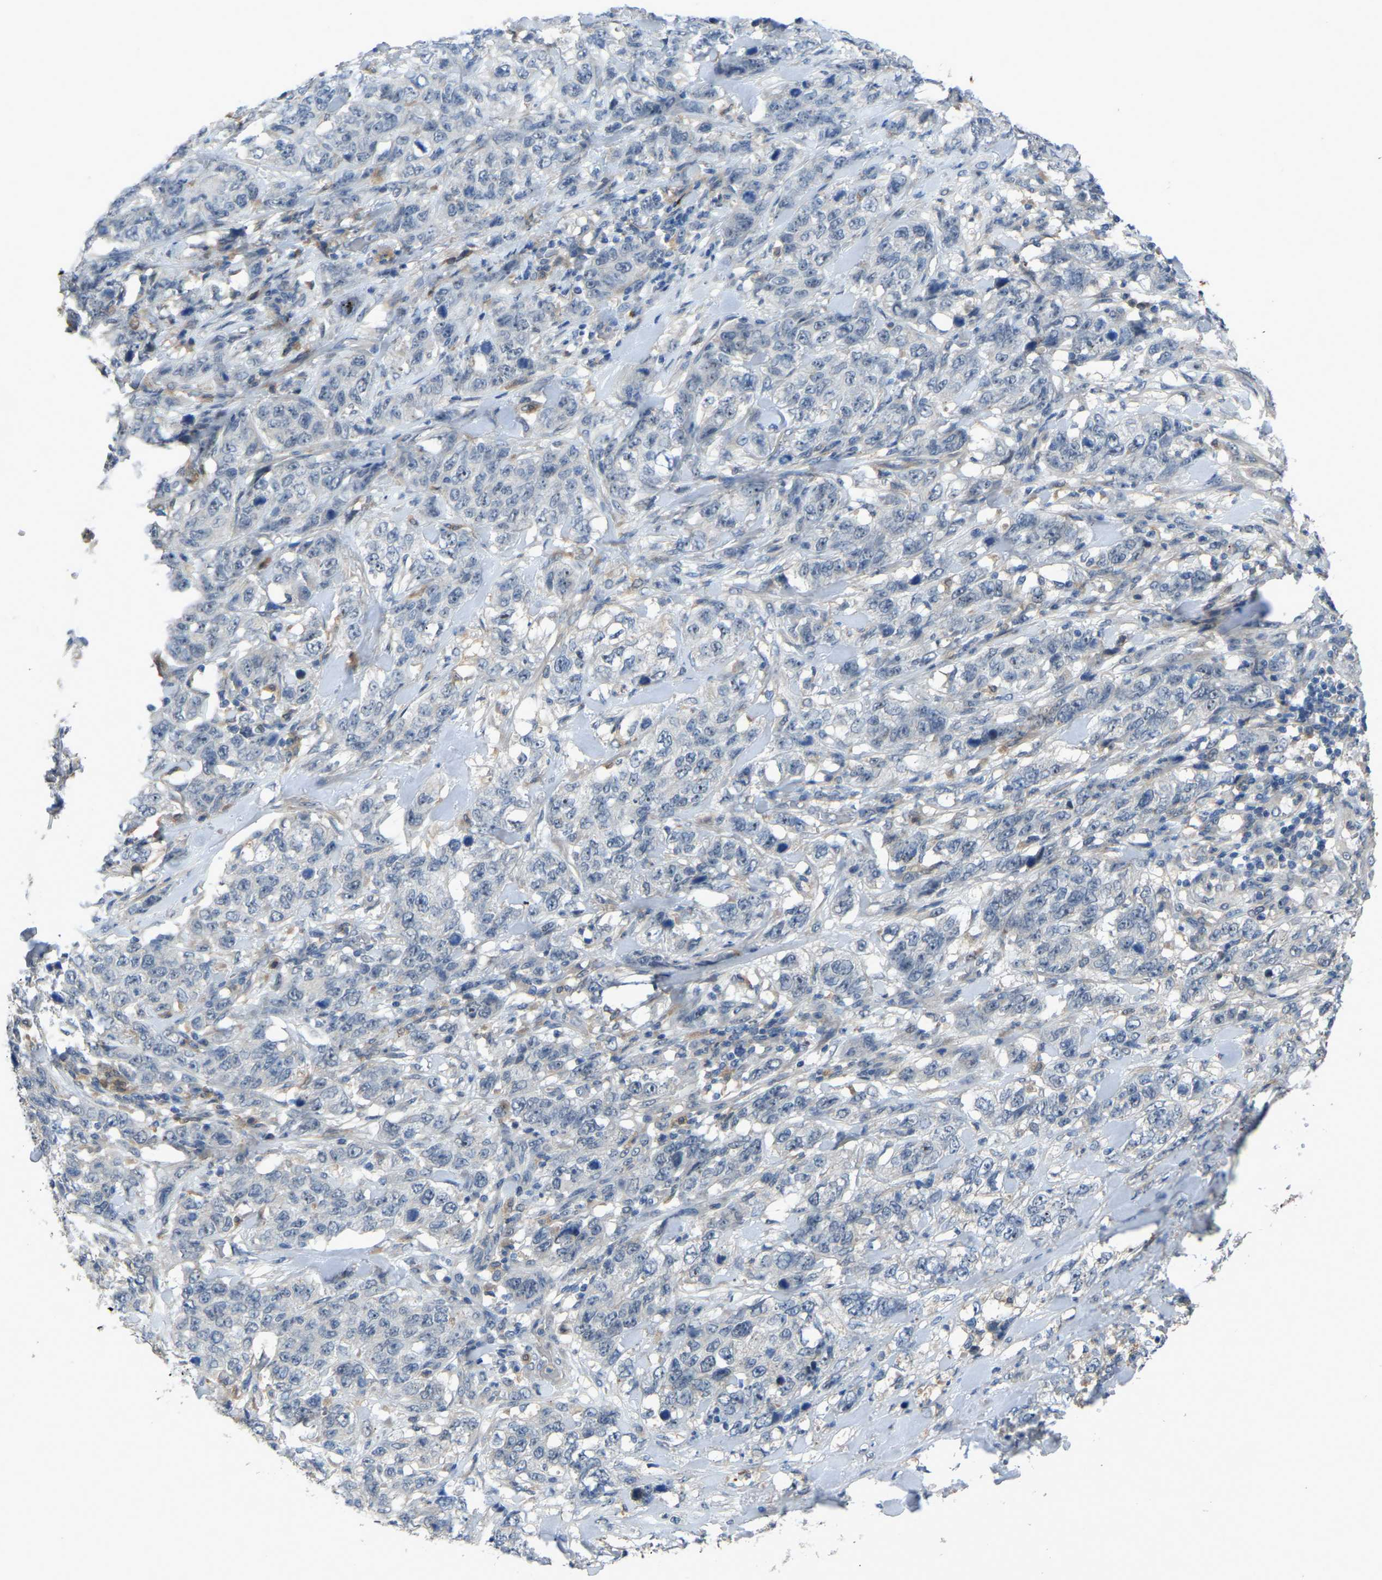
{"staining": {"intensity": "negative", "quantity": "none", "location": "none"}, "tissue": "stomach cancer", "cell_type": "Tumor cells", "image_type": "cancer", "snomed": [{"axis": "morphology", "description": "Adenocarcinoma, NOS"}, {"axis": "topography", "description": "Stomach"}], "caption": "IHC micrograph of neoplastic tissue: adenocarcinoma (stomach) stained with DAB (3,3'-diaminobenzidine) exhibits no significant protein positivity in tumor cells.", "gene": "FHIT", "patient": {"sex": "male", "age": 48}}